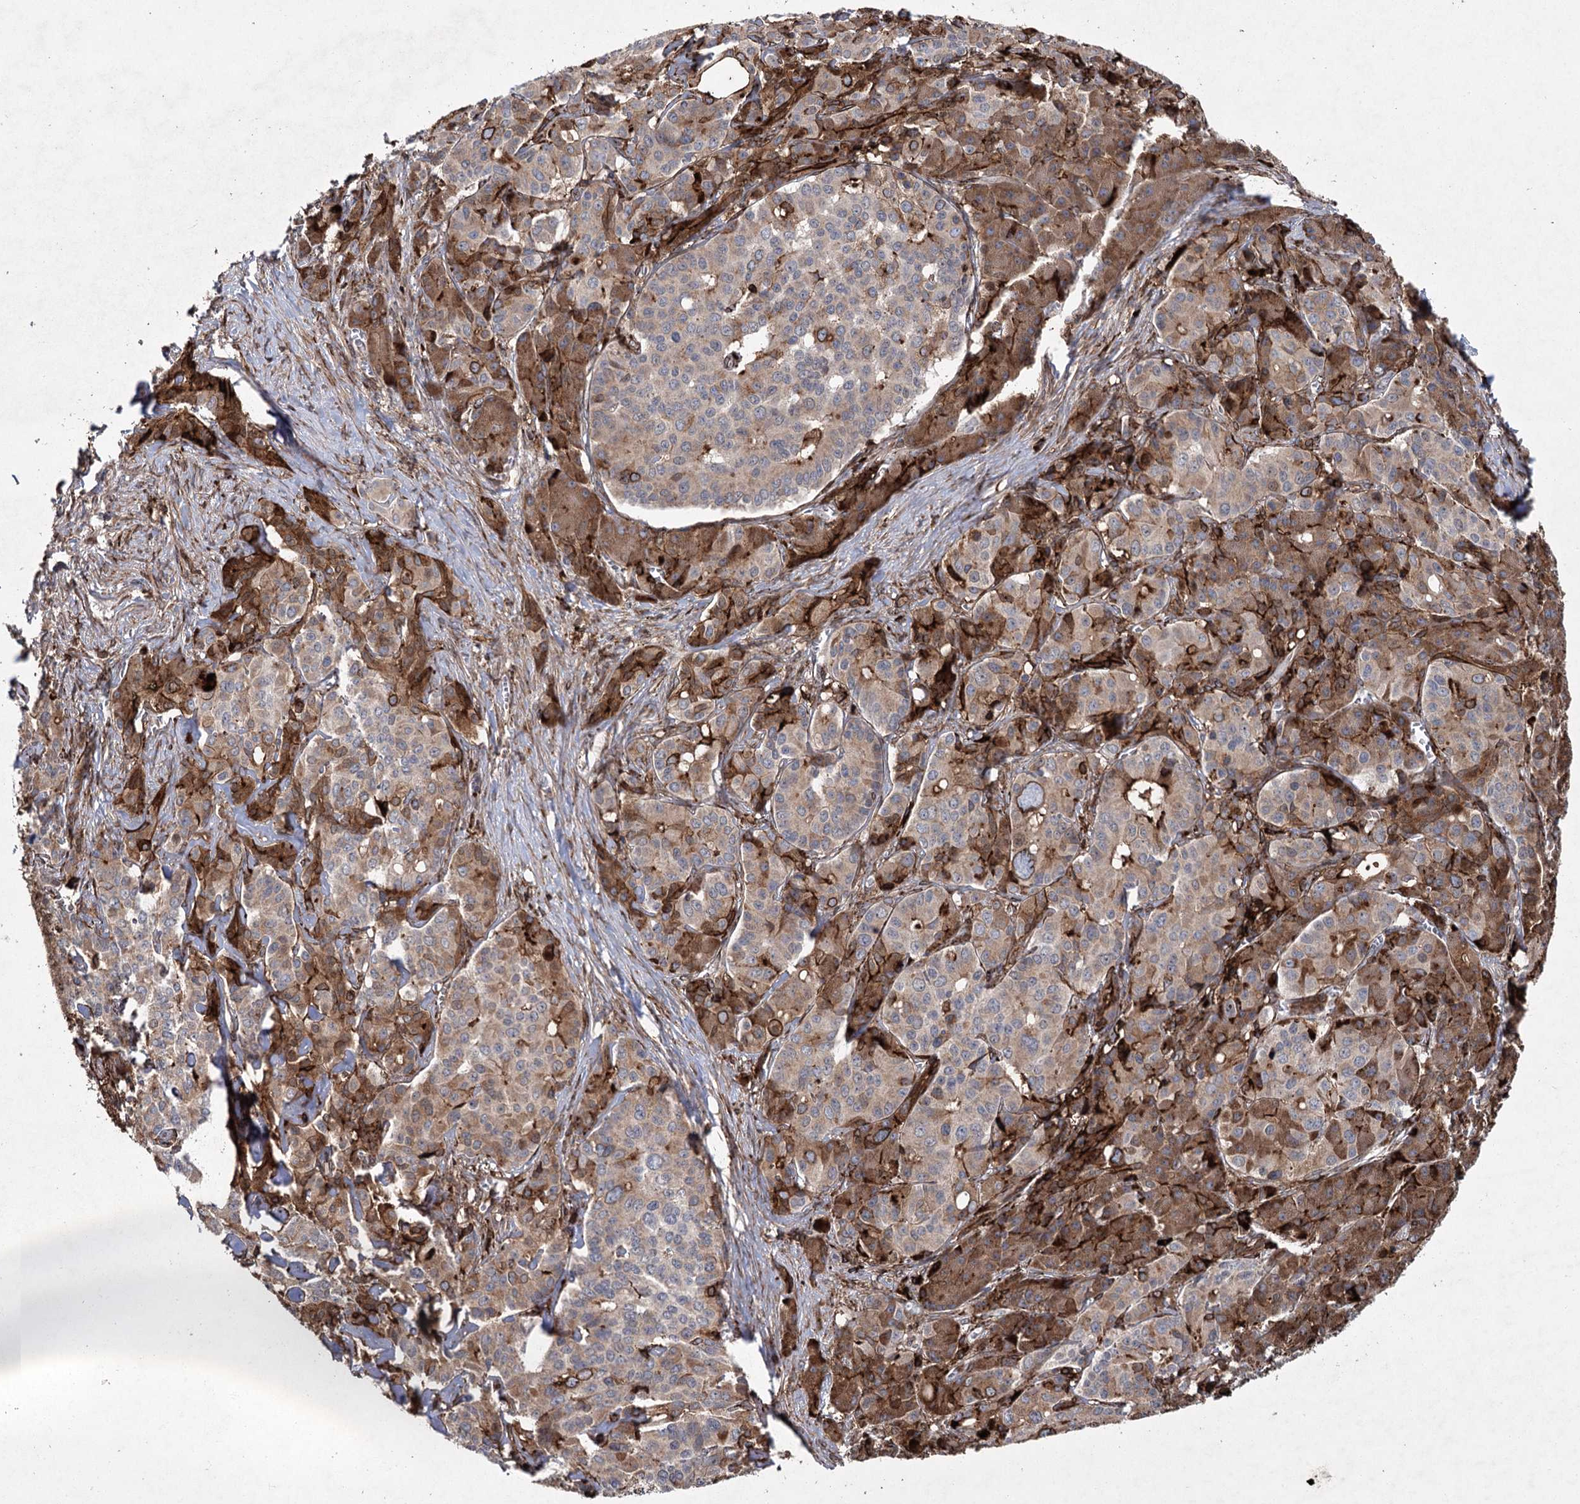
{"staining": {"intensity": "moderate", "quantity": "25%-75%", "location": "cytoplasmic/membranous"}, "tissue": "pancreatic cancer", "cell_type": "Tumor cells", "image_type": "cancer", "snomed": [{"axis": "morphology", "description": "Adenocarcinoma, NOS"}, {"axis": "topography", "description": "Pancreas"}], "caption": "Protein staining exhibits moderate cytoplasmic/membranous expression in about 25%-75% of tumor cells in pancreatic adenocarcinoma. The staining was performed using DAB, with brown indicating positive protein expression. Nuclei are stained blue with hematoxylin.", "gene": "DCUN1D4", "patient": {"sex": "female", "age": 74}}